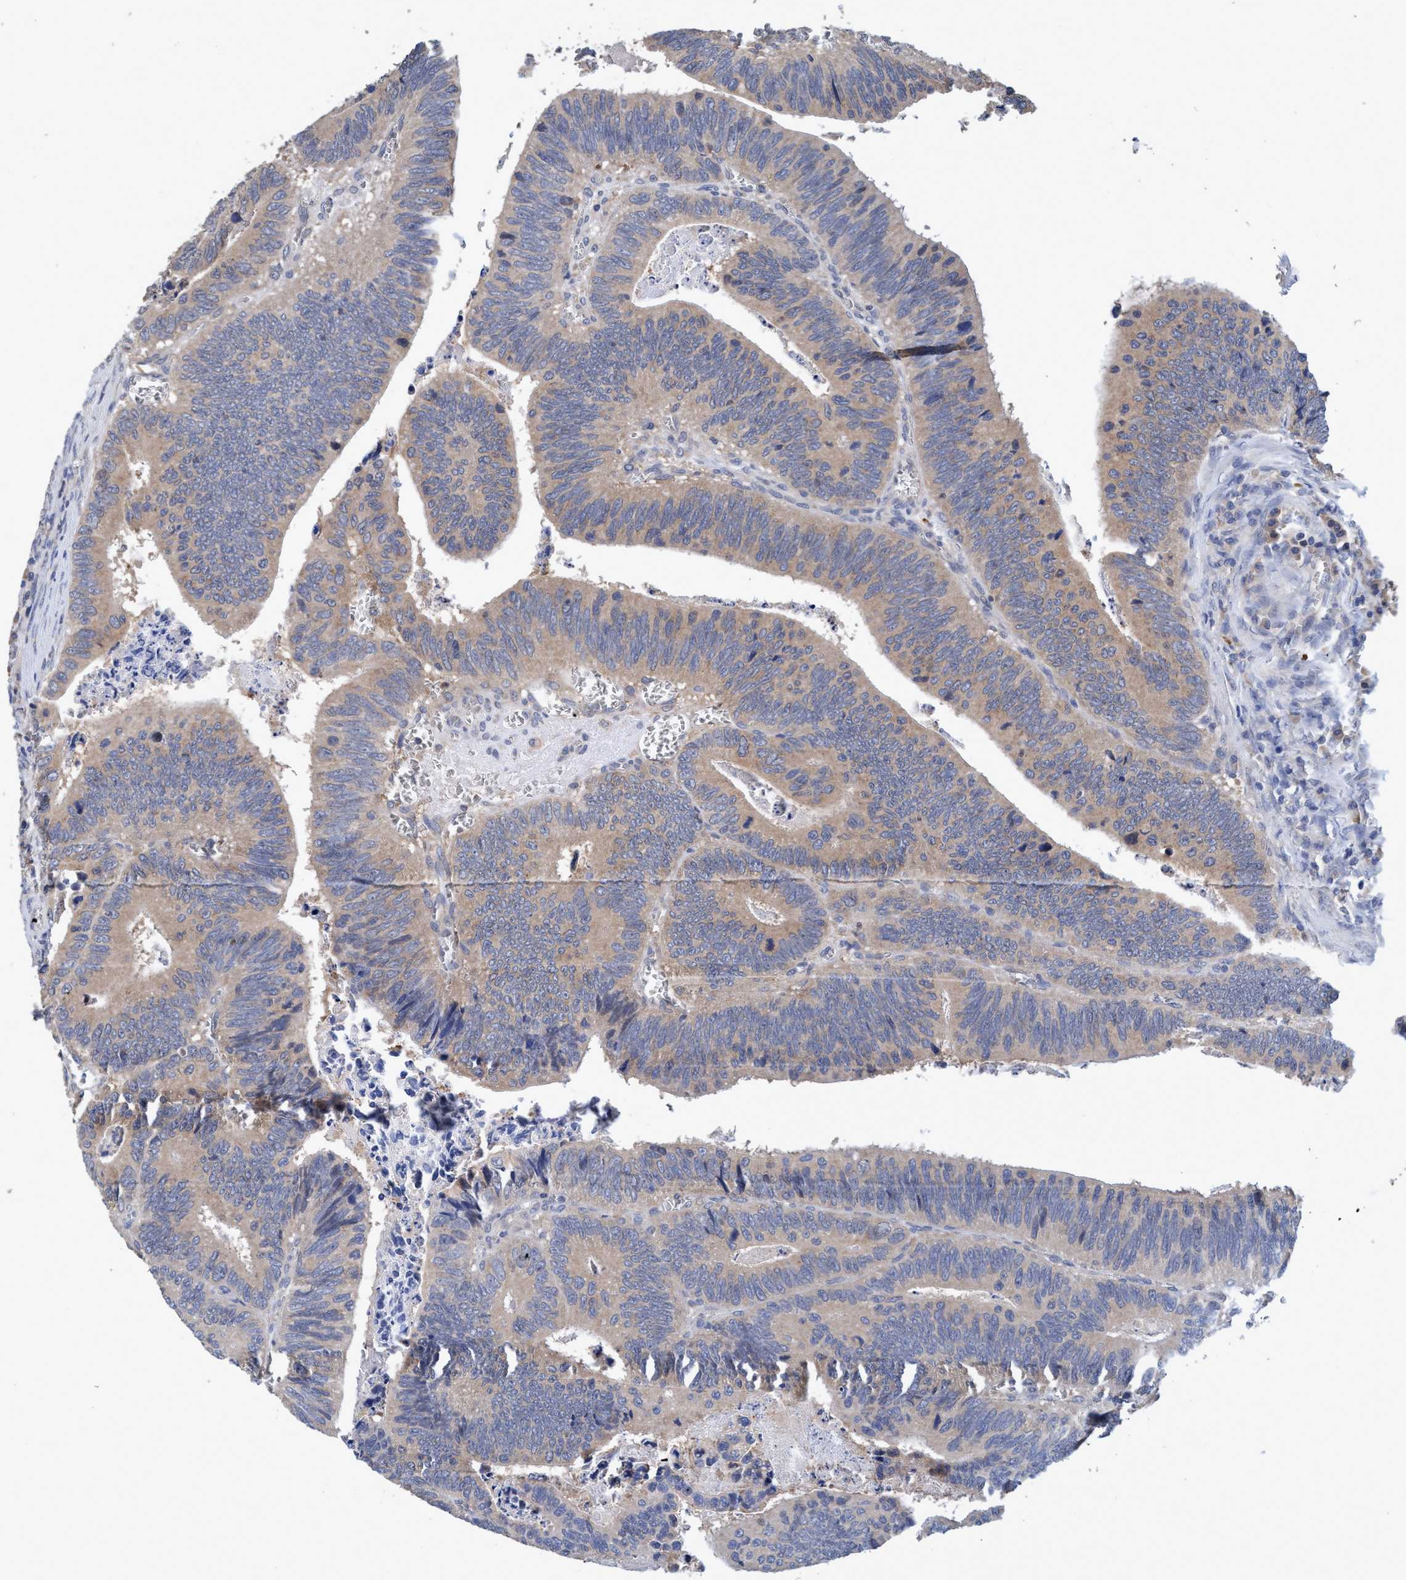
{"staining": {"intensity": "weak", "quantity": ">75%", "location": "cytoplasmic/membranous"}, "tissue": "colorectal cancer", "cell_type": "Tumor cells", "image_type": "cancer", "snomed": [{"axis": "morphology", "description": "Inflammation, NOS"}, {"axis": "morphology", "description": "Adenocarcinoma, NOS"}, {"axis": "topography", "description": "Colon"}], "caption": "Protein staining of colorectal adenocarcinoma tissue displays weak cytoplasmic/membranous staining in about >75% of tumor cells.", "gene": "CALCOCO2", "patient": {"sex": "male", "age": 72}}